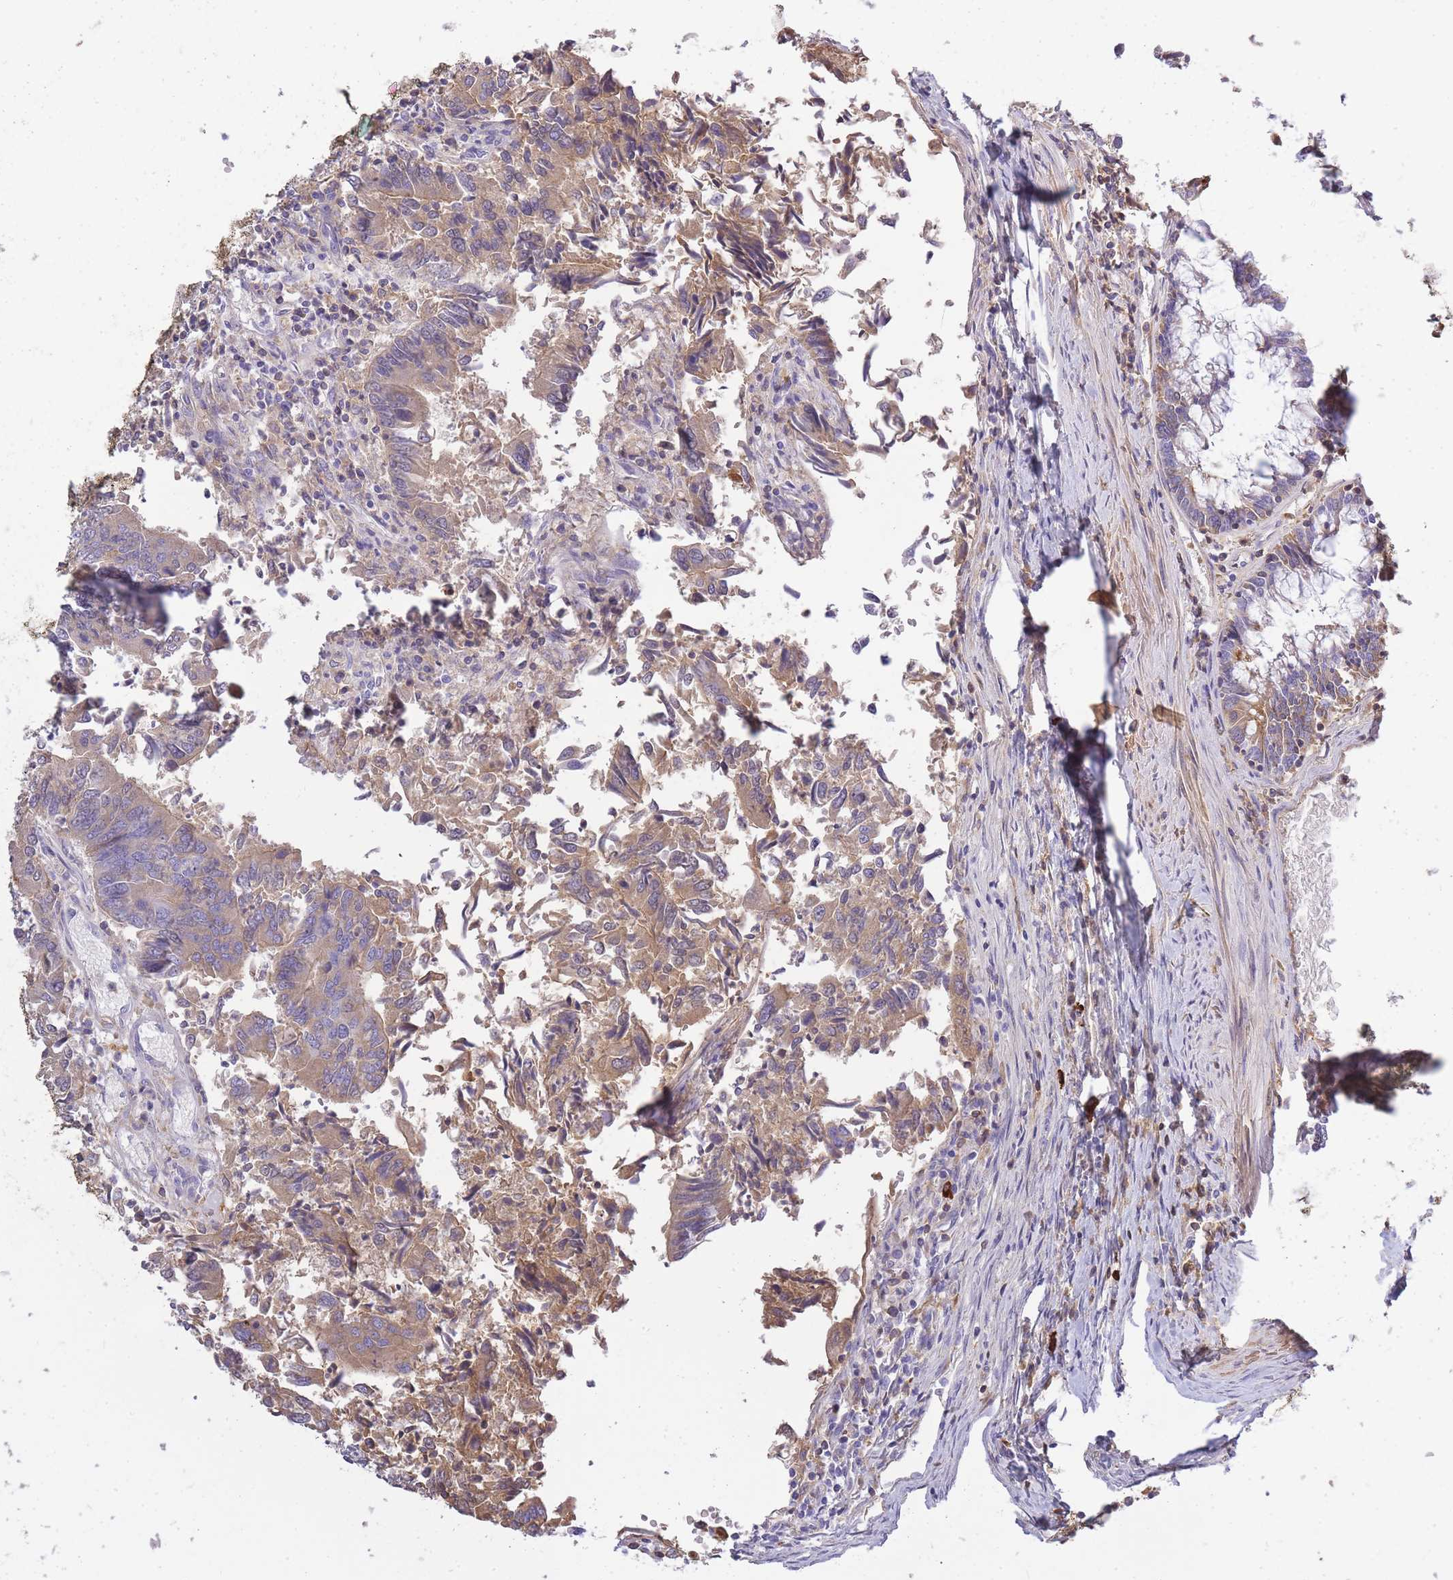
{"staining": {"intensity": "moderate", "quantity": "25%-75%", "location": "cytoplasmic/membranous"}, "tissue": "colorectal cancer", "cell_type": "Tumor cells", "image_type": "cancer", "snomed": [{"axis": "morphology", "description": "Adenocarcinoma, NOS"}, {"axis": "topography", "description": "Colon"}], "caption": "Colorectal cancer stained for a protein exhibits moderate cytoplasmic/membranous positivity in tumor cells. (DAB (3,3'-diaminobenzidine) IHC, brown staining for protein, blue staining for nuclei).", "gene": "IGKV1D-42", "patient": {"sex": "female", "age": 67}}